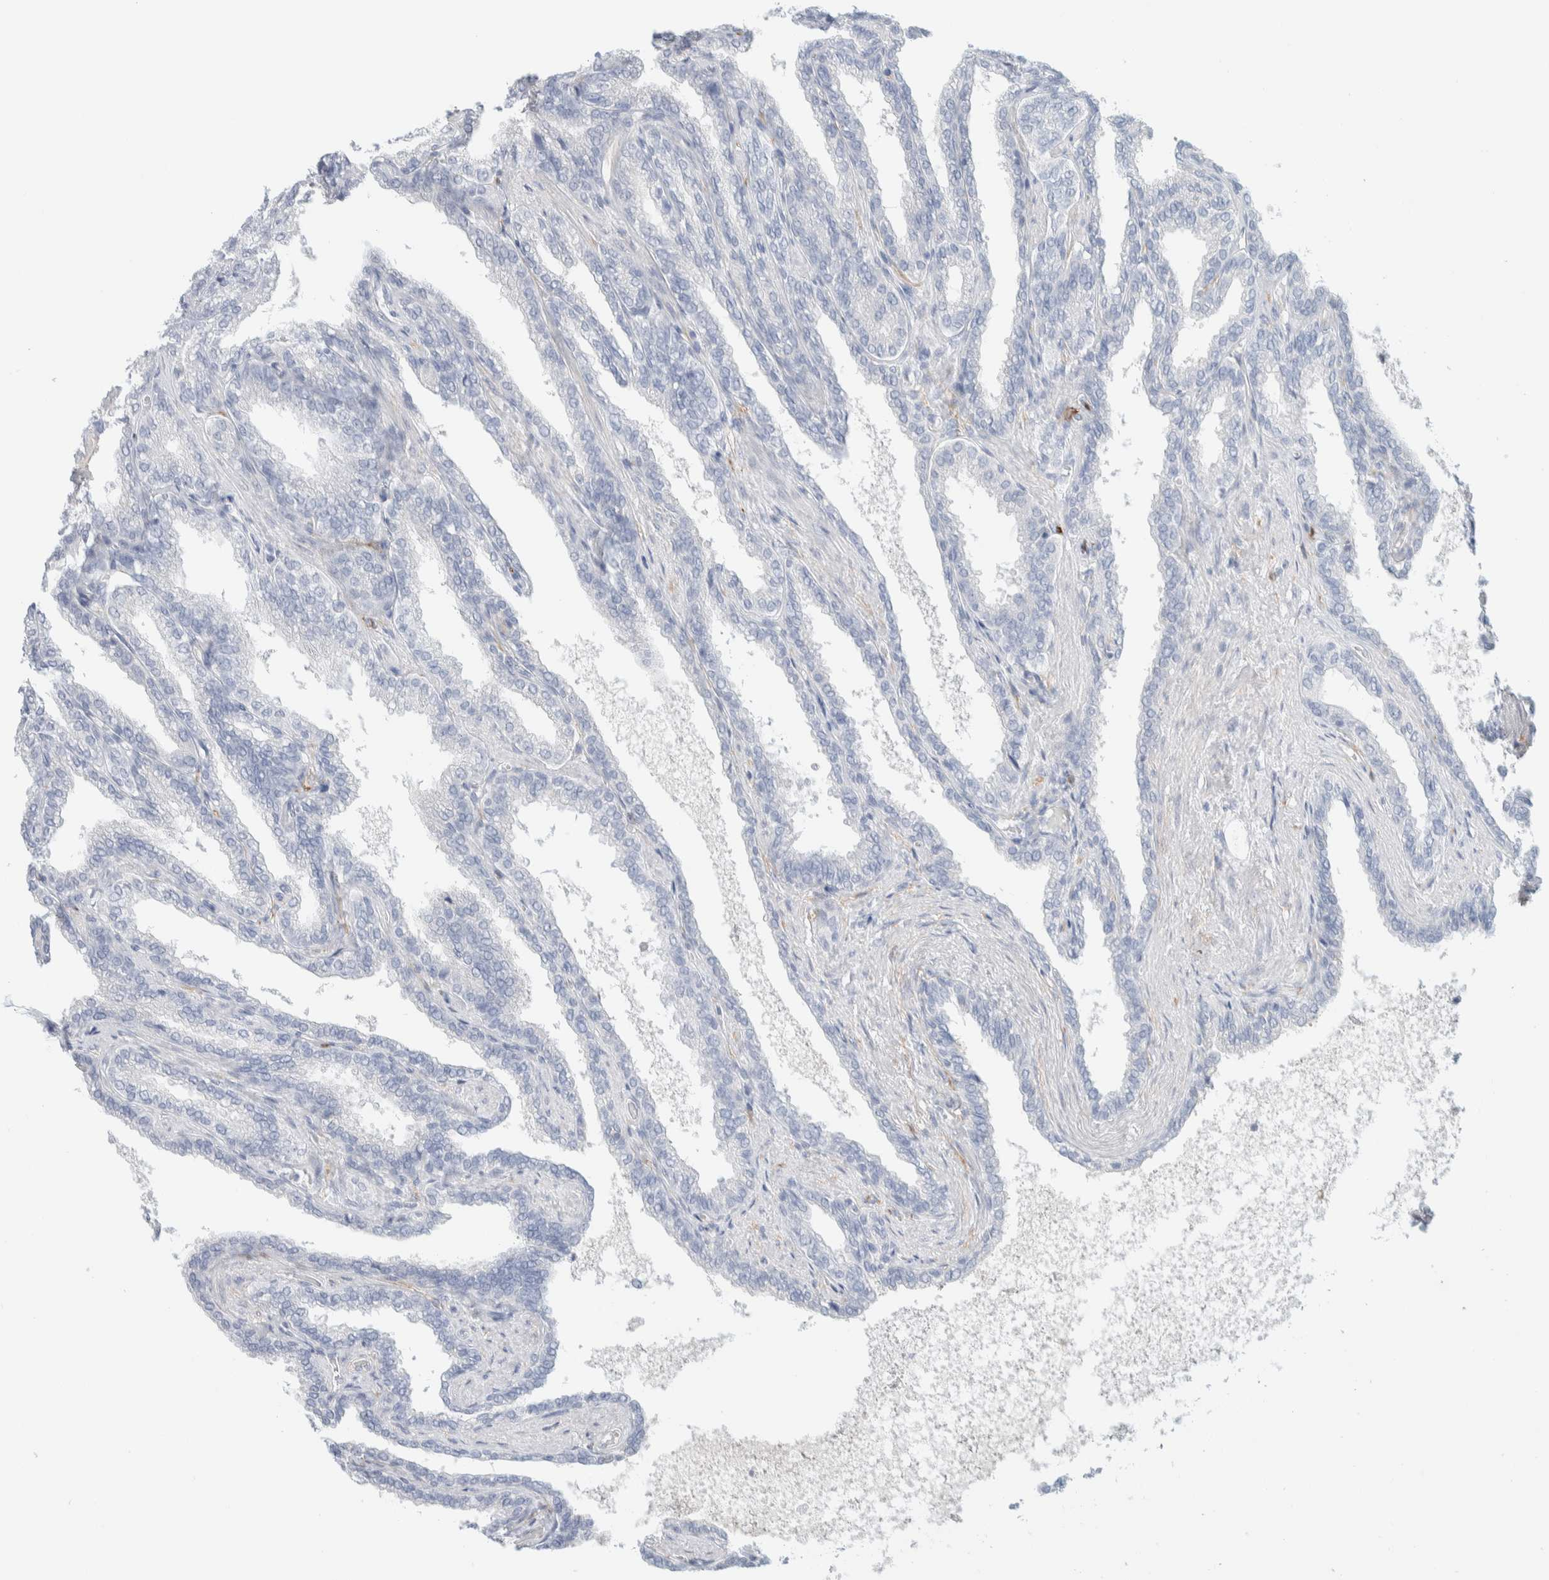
{"staining": {"intensity": "negative", "quantity": "none", "location": "none"}, "tissue": "seminal vesicle", "cell_type": "Glandular cells", "image_type": "normal", "snomed": [{"axis": "morphology", "description": "Normal tissue, NOS"}, {"axis": "topography", "description": "Seminal veicle"}], "caption": "Immunohistochemical staining of normal human seminal vesicle displays no significant expression in glandular cells.", "gene": "ATCAY", "patient": {"sex": "male", "age": 46}}